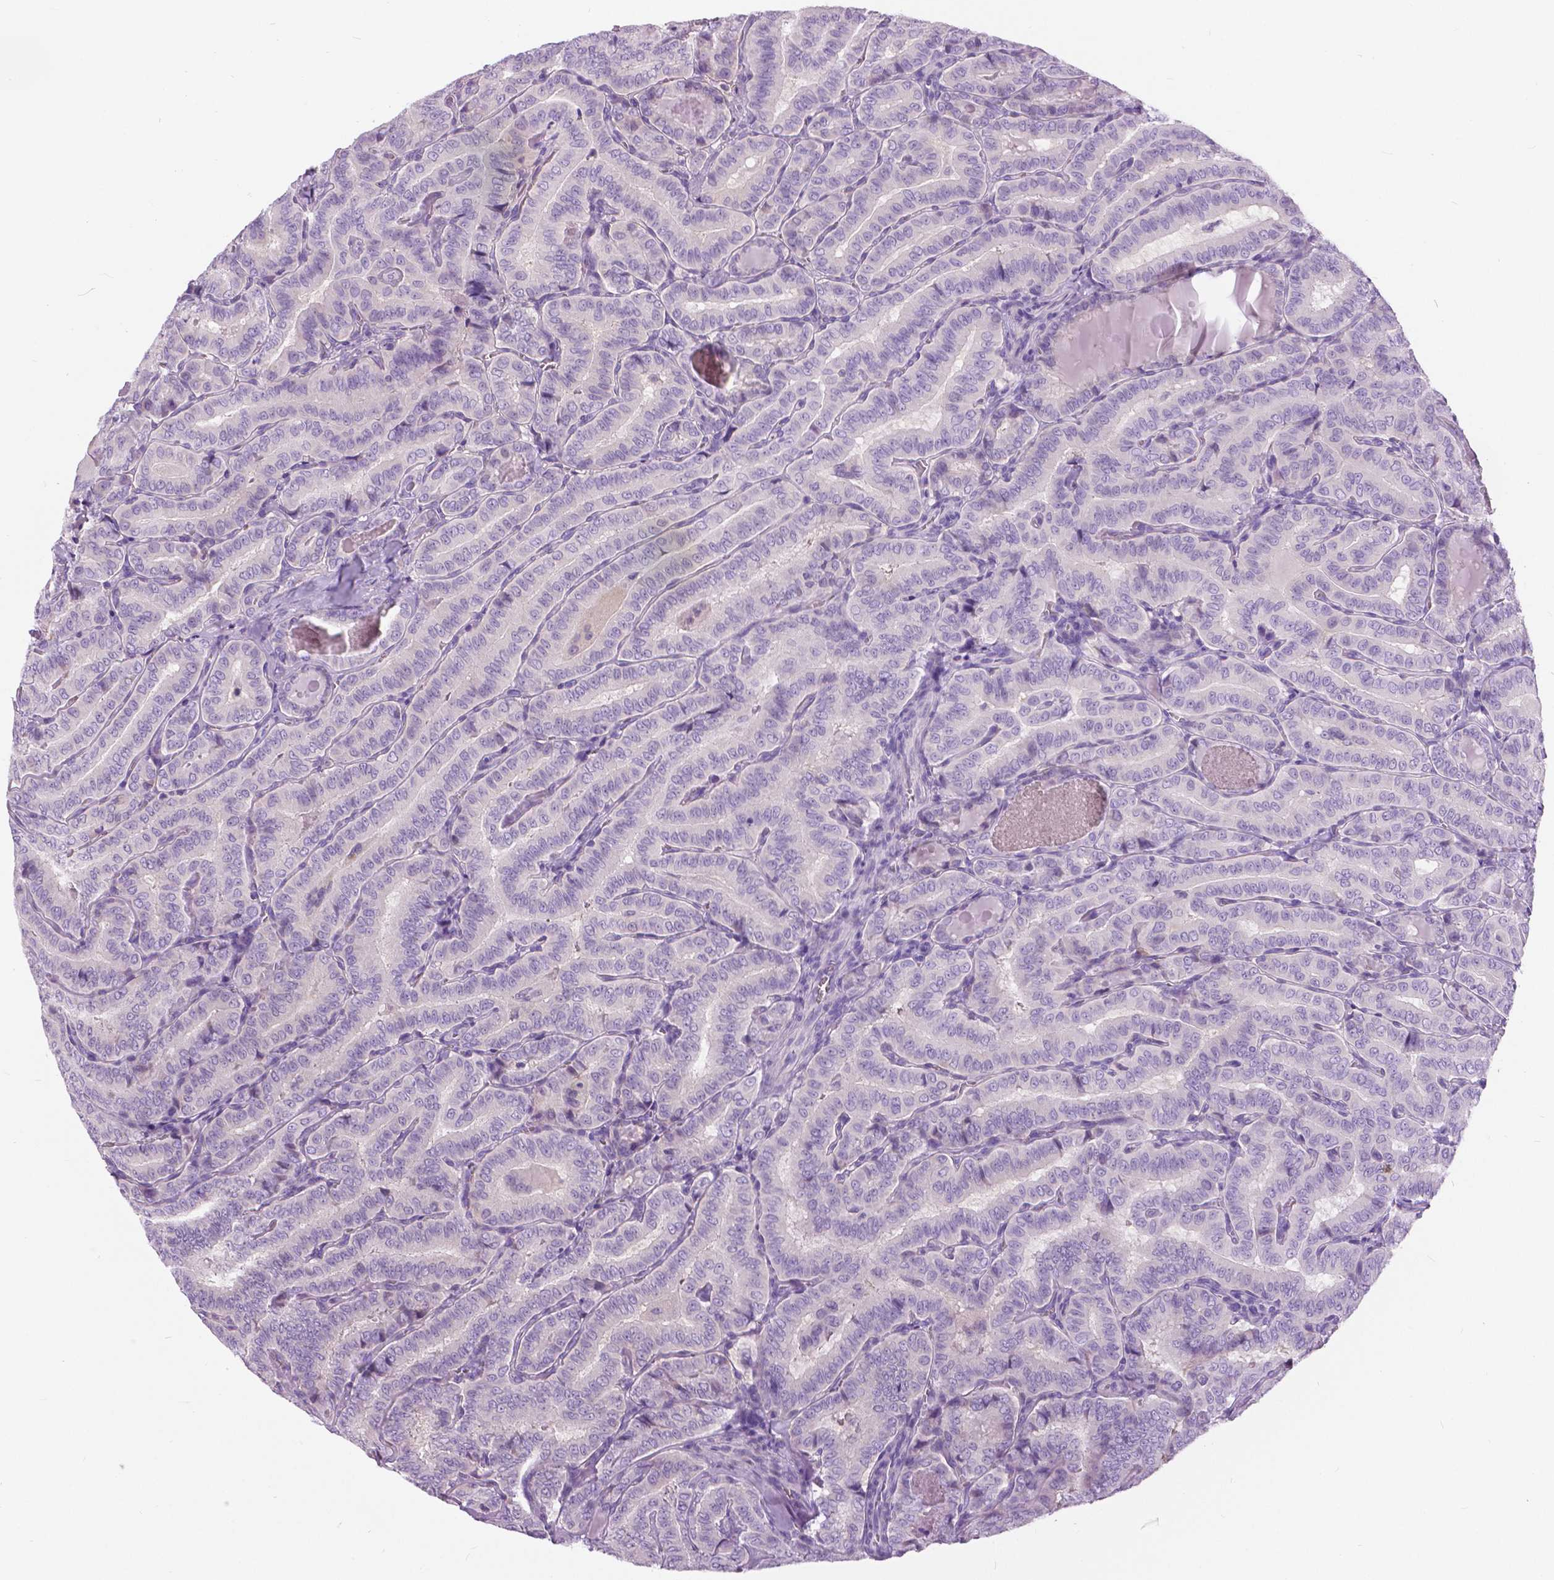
{"staining": {"intensity": "negative", "quantity": "none", "location": "none"}, "tissue": "thyroid cancer", "cell_type": "Tumor cells", "image_type": "cancer", "snomed": [{"axis": "morphology", "description": "Papillary adenocarcinoma, NOS"}, {"axis": "morphology", "description": "Papillary adenoma metastatic"}, {"axis": "topography", "description": "Thyroid gland"}], "caption": "This image is of thyroid cancer (papillary adenocarcinoma) stained with immunohistochemistry (IHC) to label a protein in brown with the nuclei are counter-stained blue. There is no expression in tumor cells.", "gene": "TP53TG5", "patient": {"sex": "female", "age": 50}}